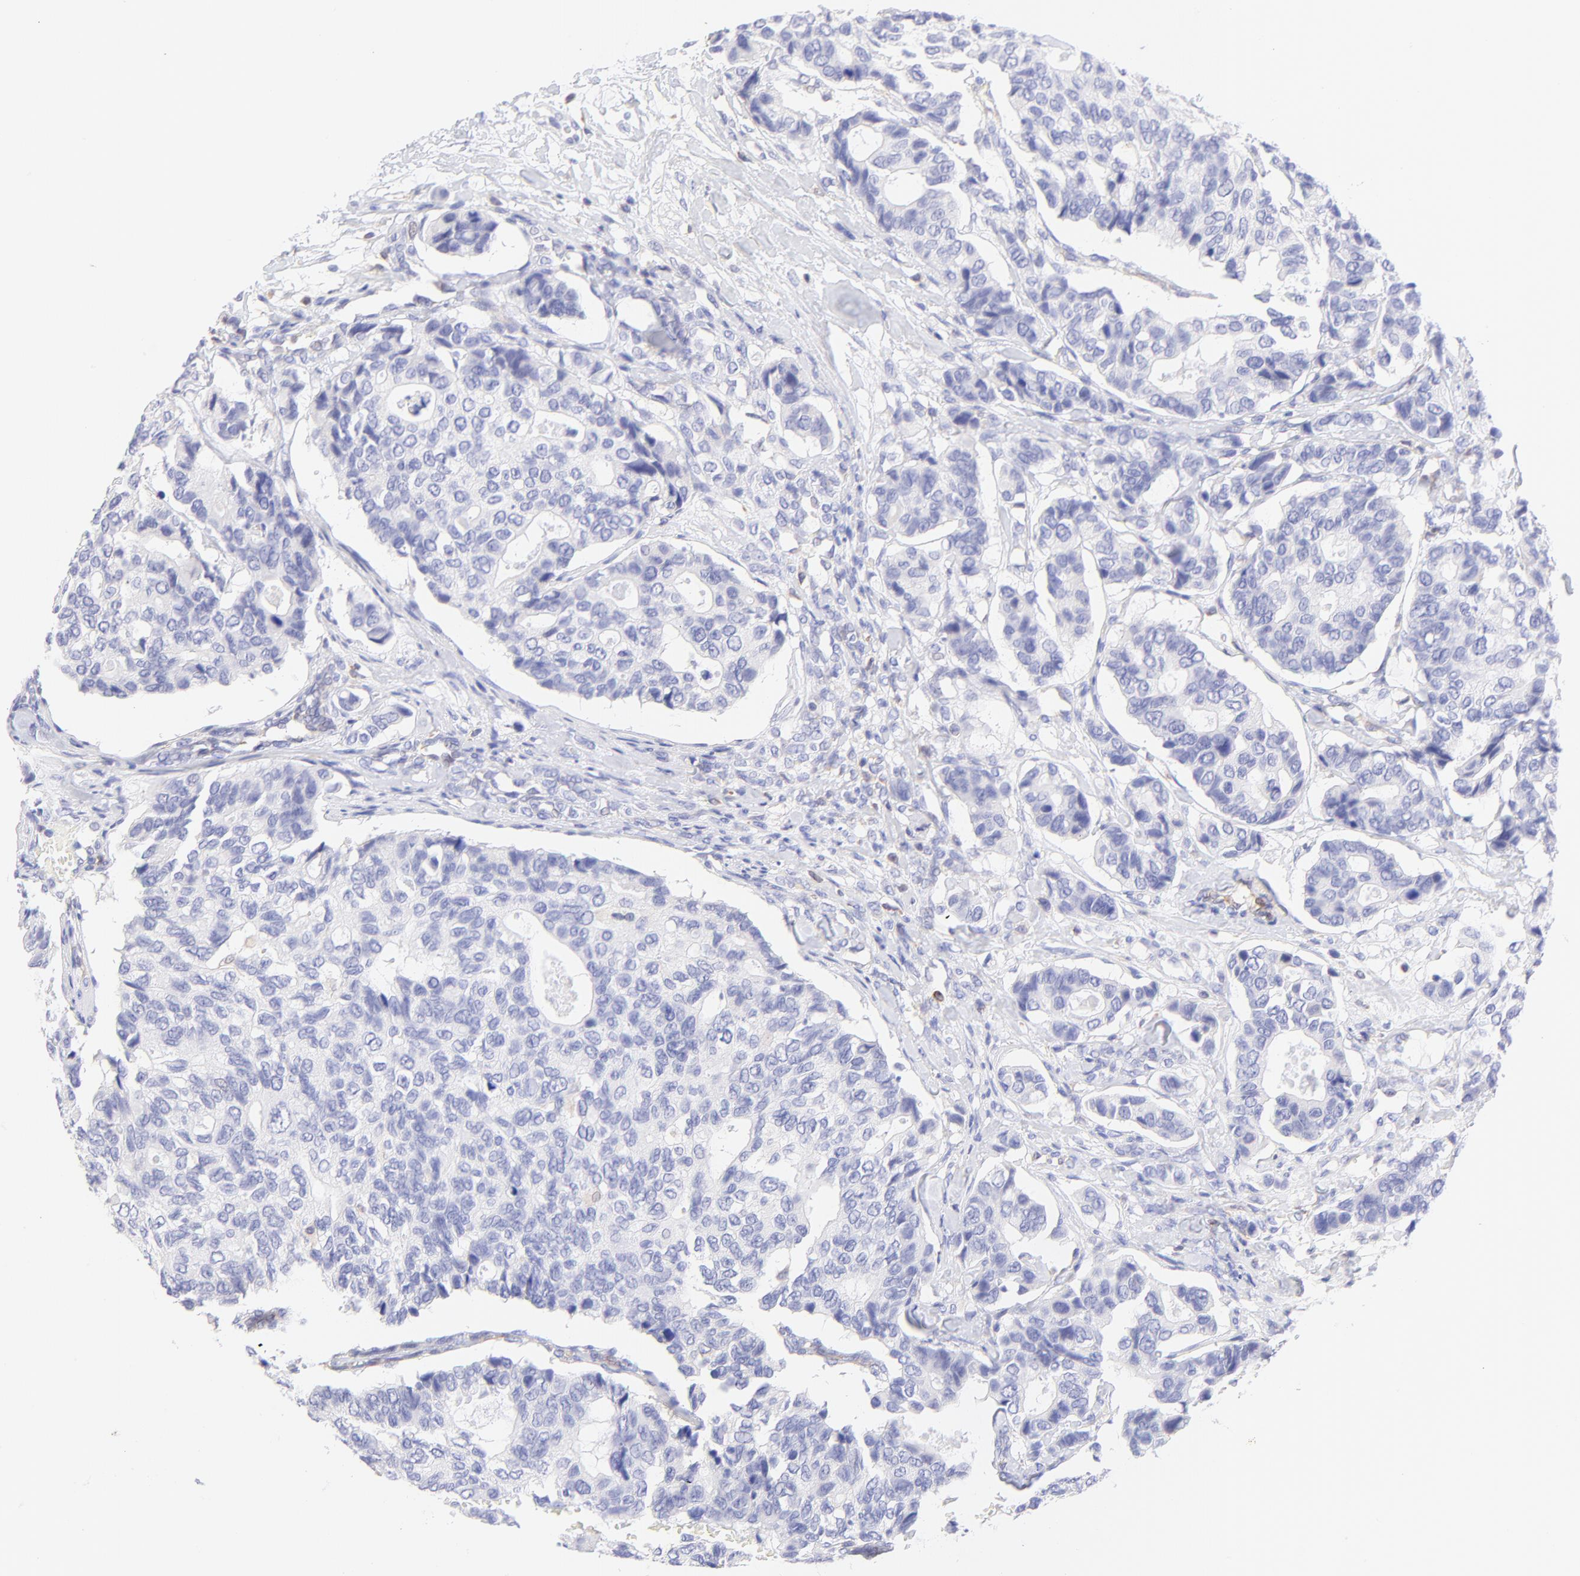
{"staining": {"intensity": "negative", "quantity": "none", "location": "none"}, "tissue": "breast cancer", "cell_type": "Tumor cells", "image_type": "cancer", "snomed": [{"axis": "morphology", "description": "Duct carcinoma"}, {"axis": "topography", "description": "Breast"}], "caption": "A high-resolution photomicrograph shows IHC staining of breast infiltrating ductal carcinoma, which exhibits no significant positivity in tumor cells. Nuclei are stained in blue.", "gene": "IRAG2", "patient": {"sex": "female", "age": 69}}